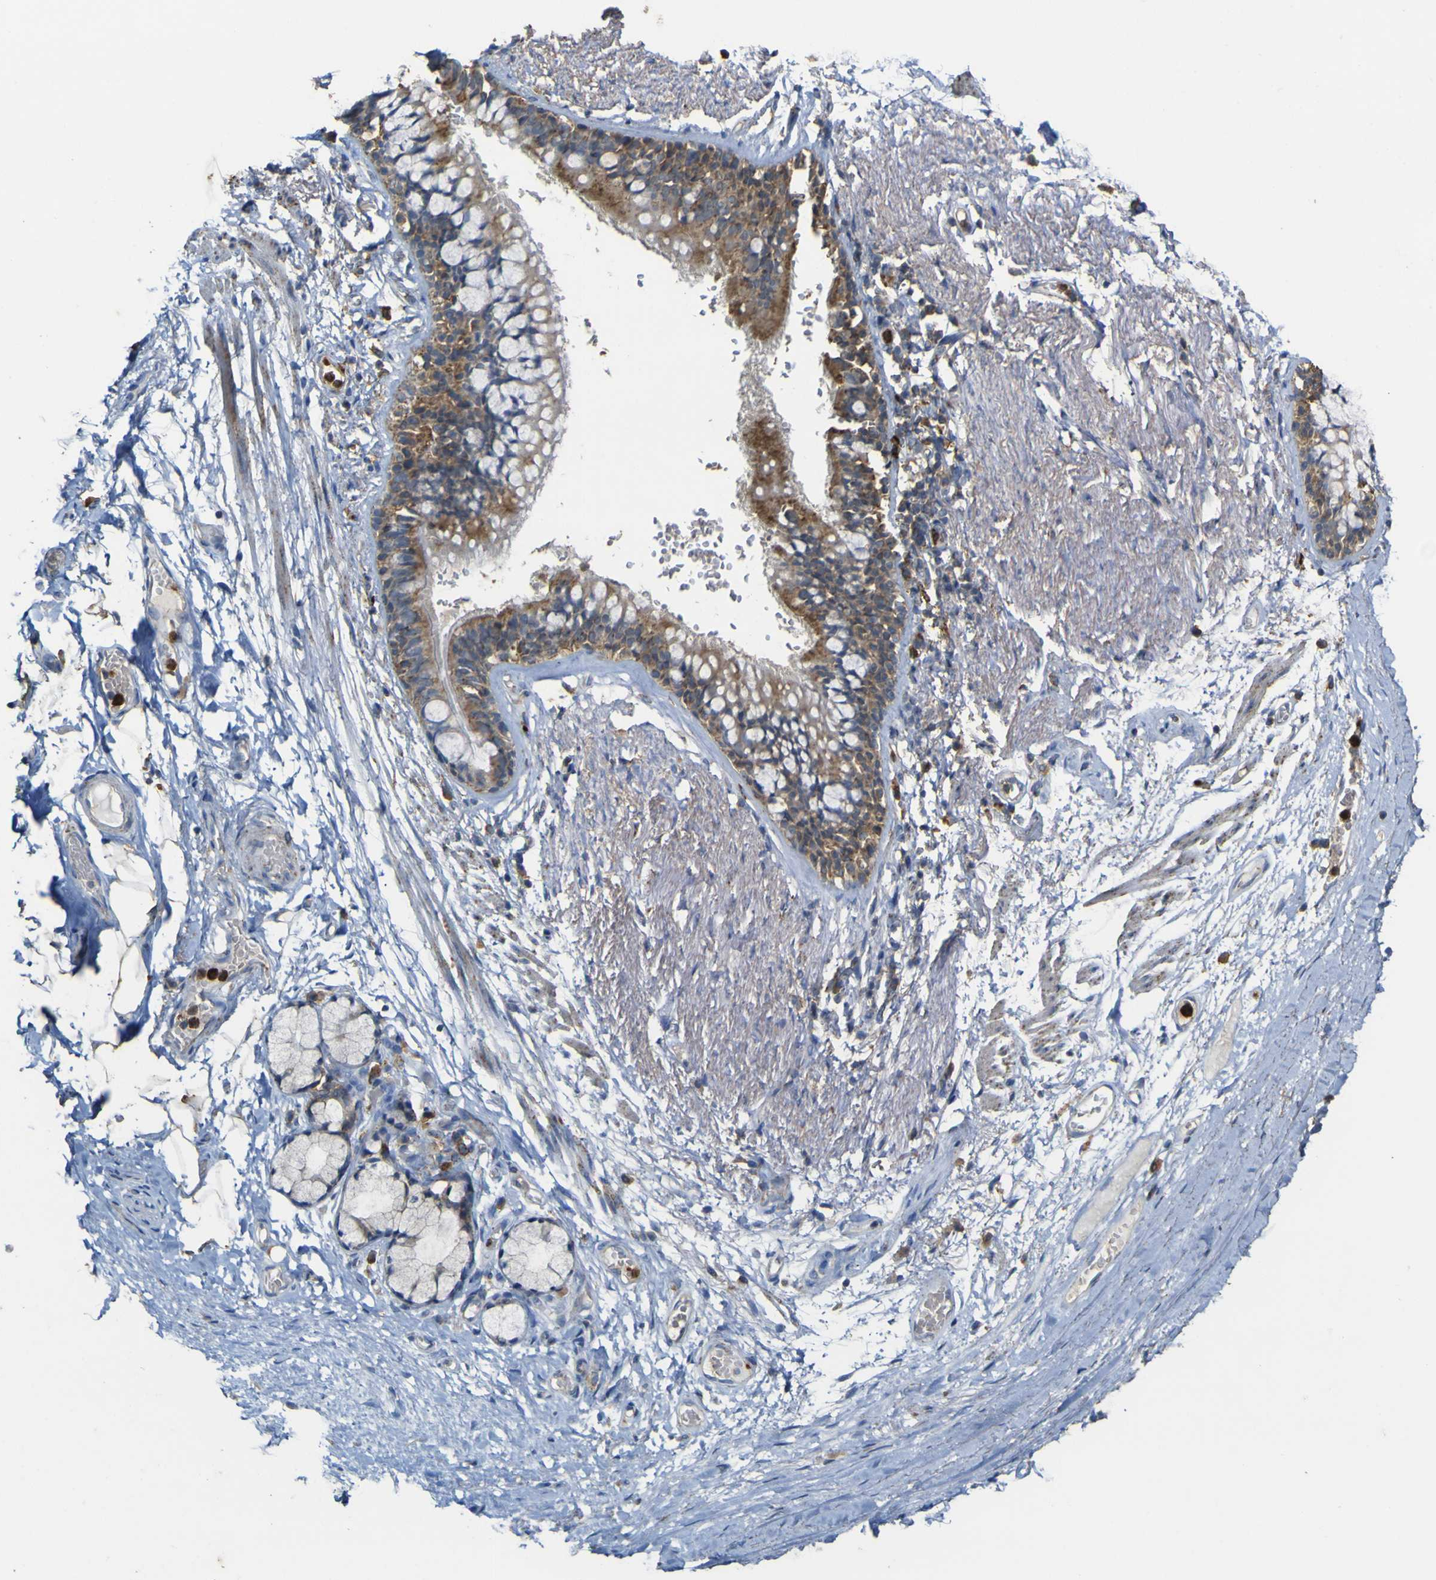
{"staining": {"intensity": "moderate", "quantity": ">75%", "location": "cytoplasmic/membranous"}, "tissue": "adipose tissue", "cell_type": "Adipocytes", "image_type": "normal", "snomed": [{"axis": "morphology", "description": "Normal tissue, NOS"}, {"axis": "topography", "description": "Cartilage tissue"}, {"axis": "topography", "description": "Bronchus"}], "caption": "Protein expression analysis of benign human adipose tissue reveals moderate cytoplasmic/membranous staining in about >75% of adipocytes.", "gene": "ACSL3", "patient": {"sex": "female", "age": 73}}